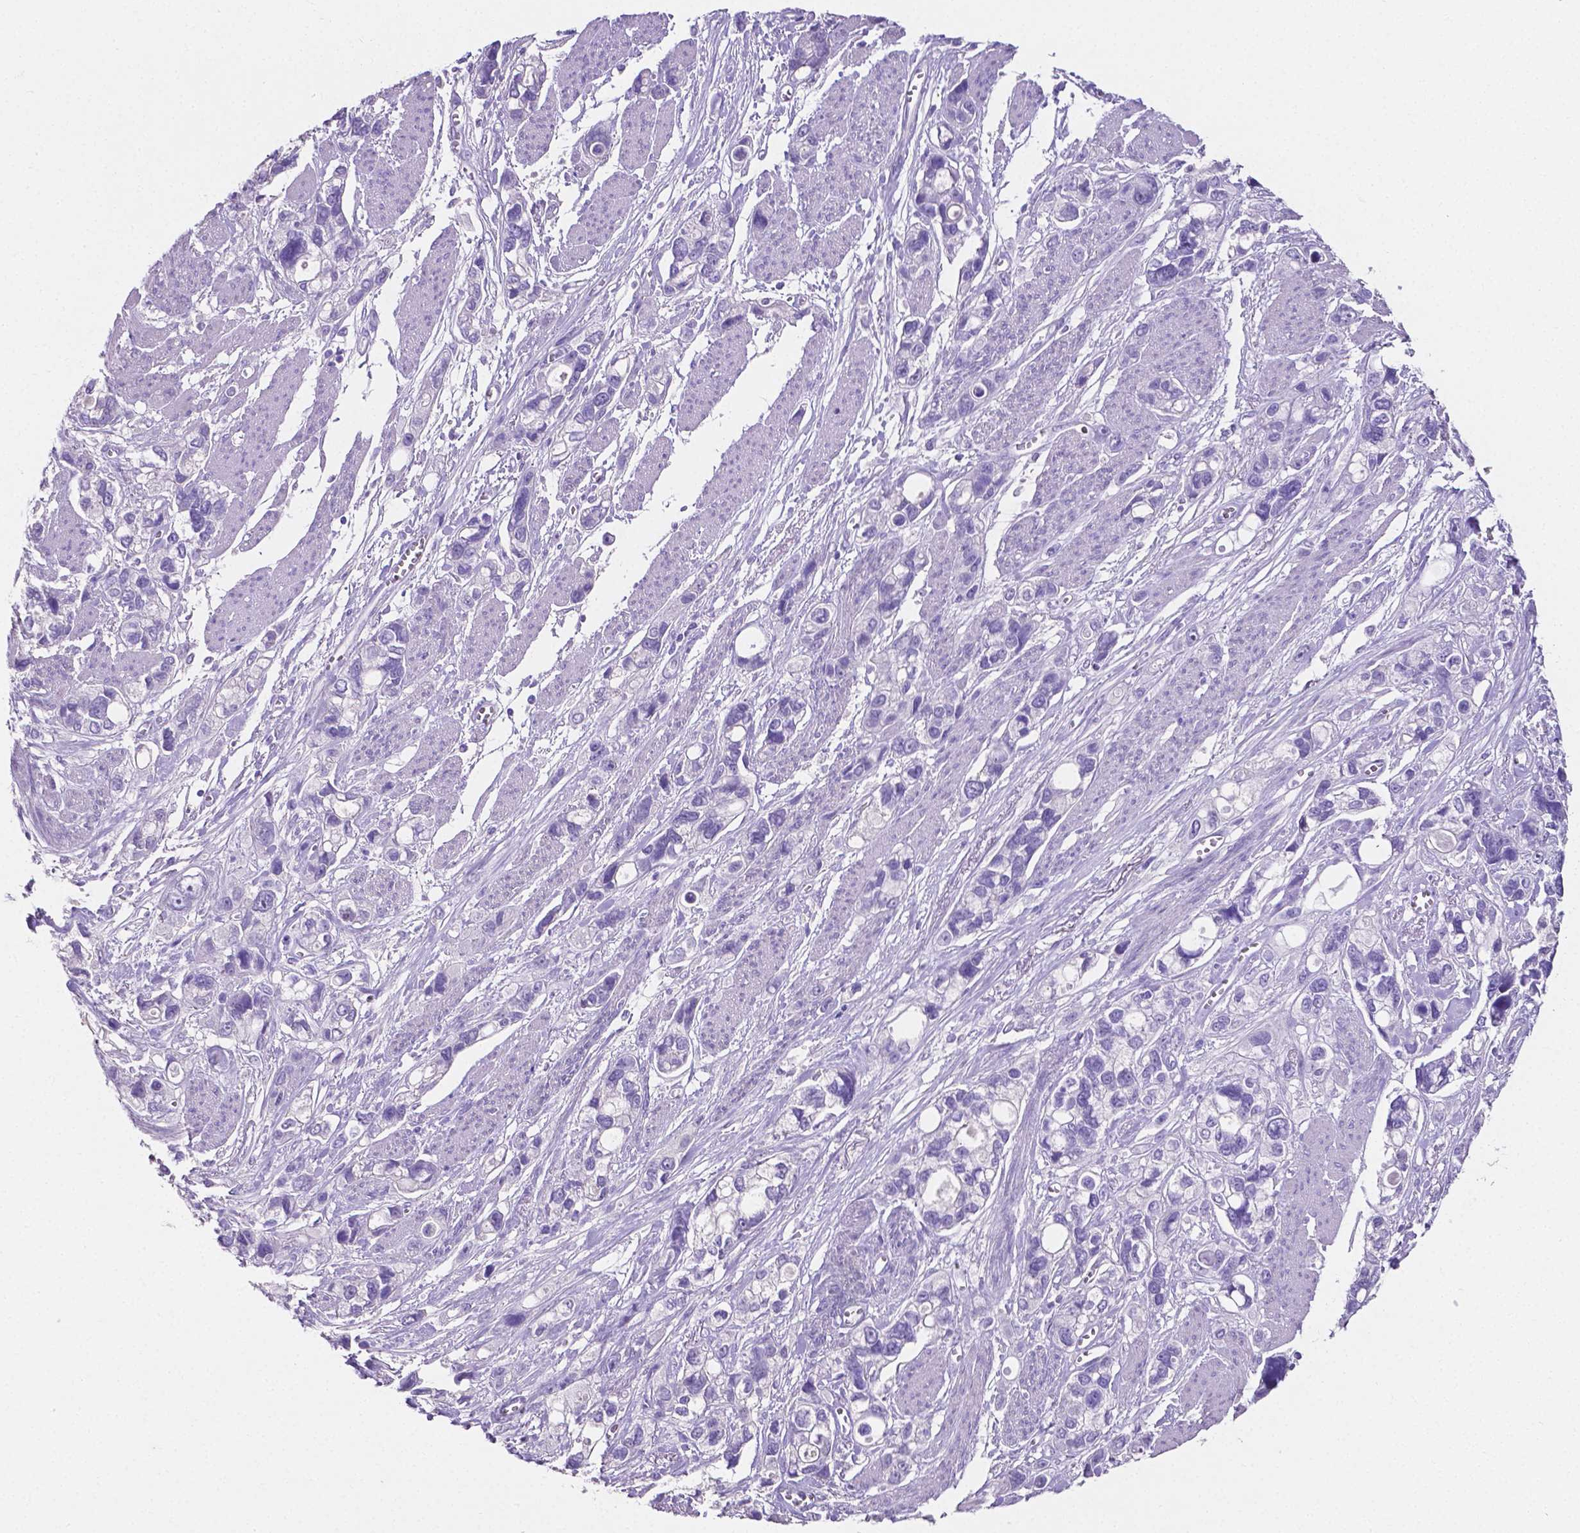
{"staining": {"intensity": "negative", "quantity": "none", "location": "none"}, "tissue": "stomach cancer", "cell_type": "Tumor cells", "image_type": "cancer", "snomed": [{"axis": "morphology", "description": "Adenocarcinoma, NOS"}, {"axis": "topography", "description": "Stomach, upper"}], "caption": "Tumor cells are negative for protein expression in human stomach cancer. Brightfield microscopy of immunohistochemistry stained with DAB (brown) and hematoxylin (blue), captured at high magnification.", "gene": "SLC22A2", "patient": {"sex": "female", "age": 81}}